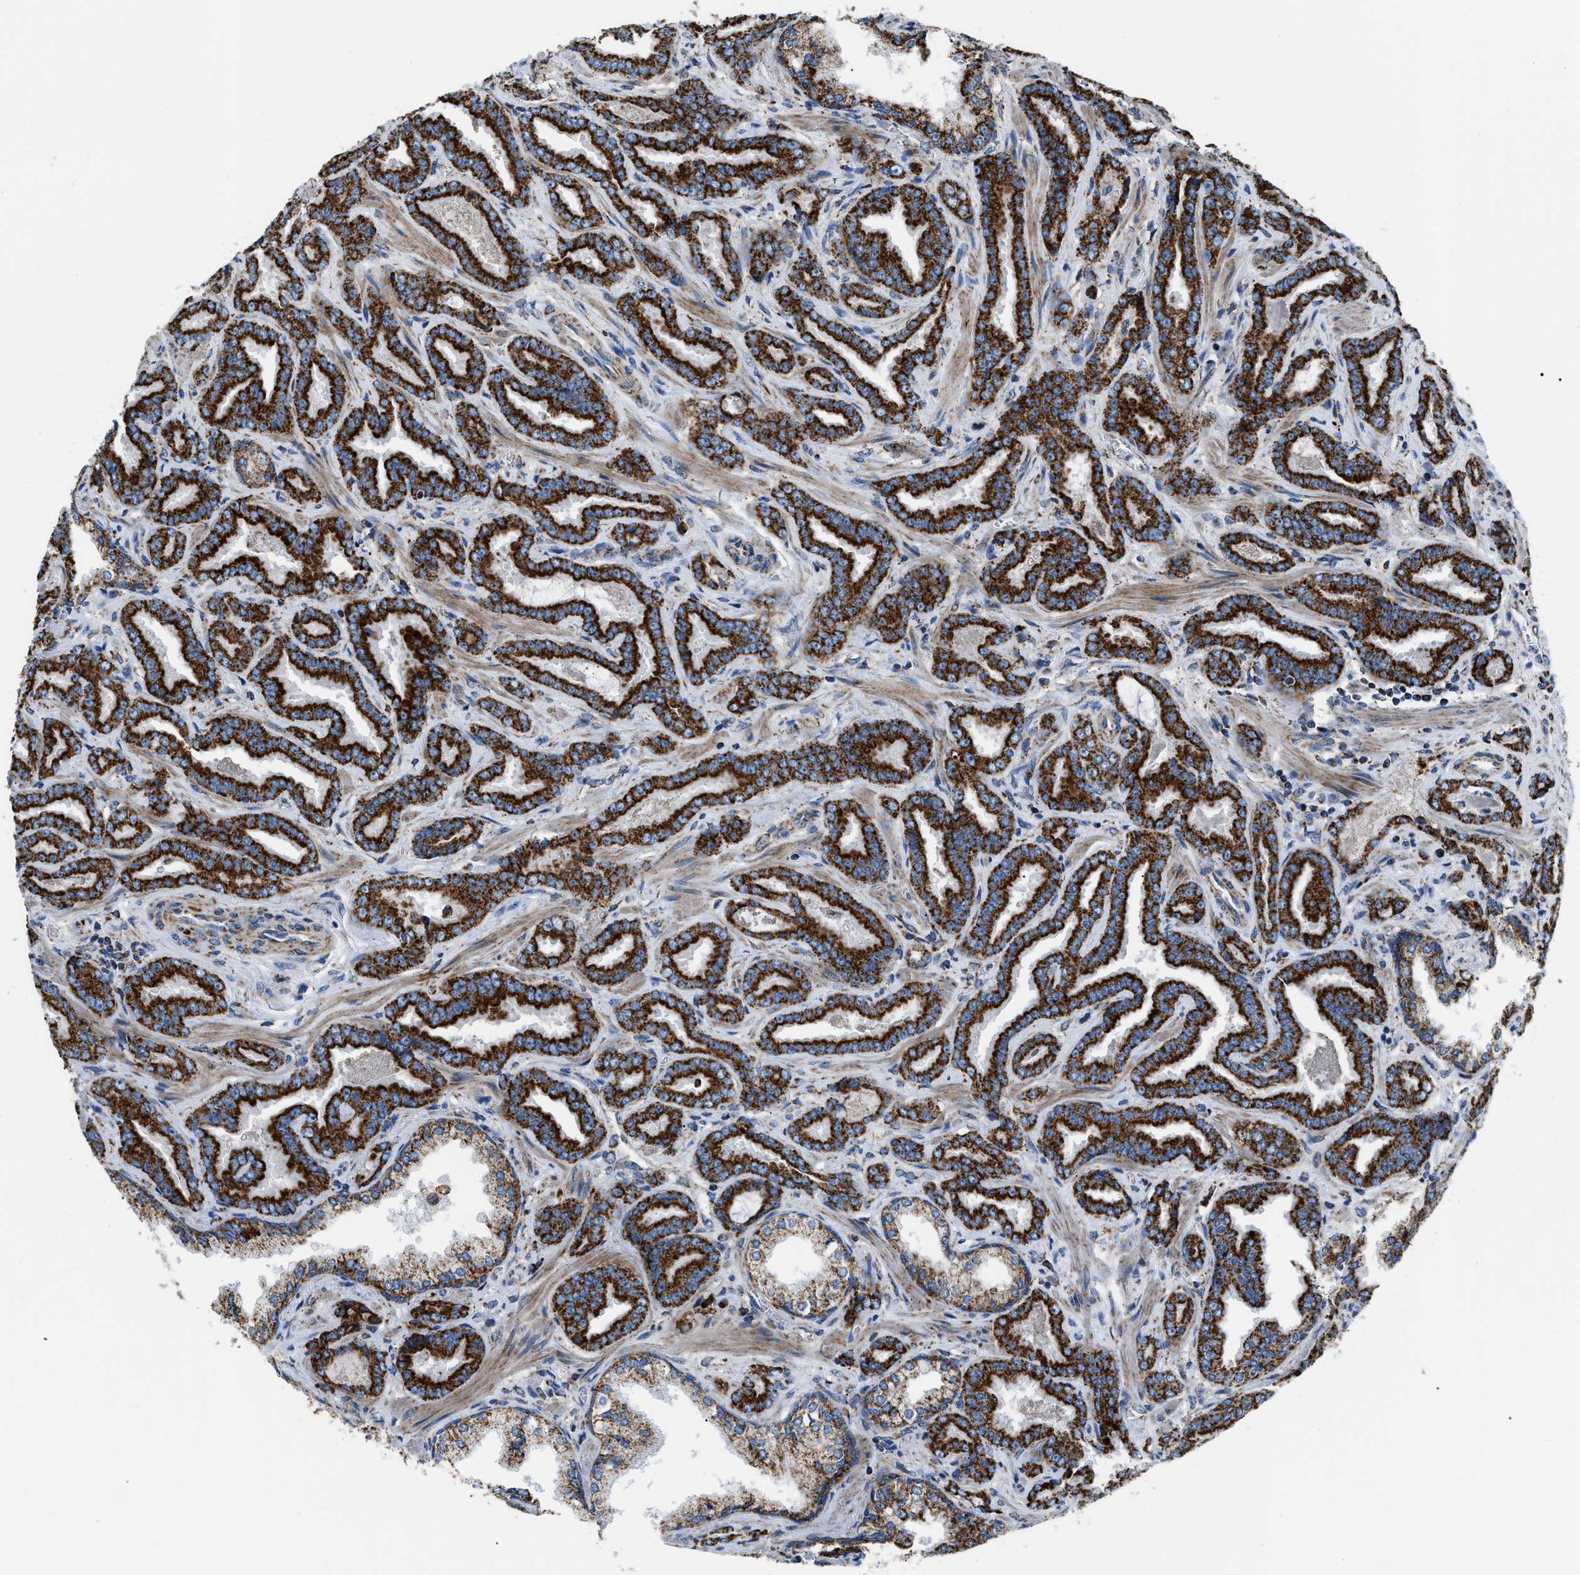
{"staining": {"intensity": "strong", "quantity": ">75%", "location": "cytoplasmic/membranous"}, "tissue": "prostate cancer", "cell_type": "Tumor cells", "image_type": "cancer", "snomed": [{"axis": "morphology", "description": "Adenocarcinoma, Low grade"}, {"axis": "topography", "description": "Prostate"}], "caption": "High-power microscopy captured an immunohistochemistry image of adenocarcinoma (low-grade) (prostate), revealing strong cytoplasmic/membranous positivity in about >75% of tumor cells.", "gene": "PHB2", "patient": {"sex": "male", "age": 60}}